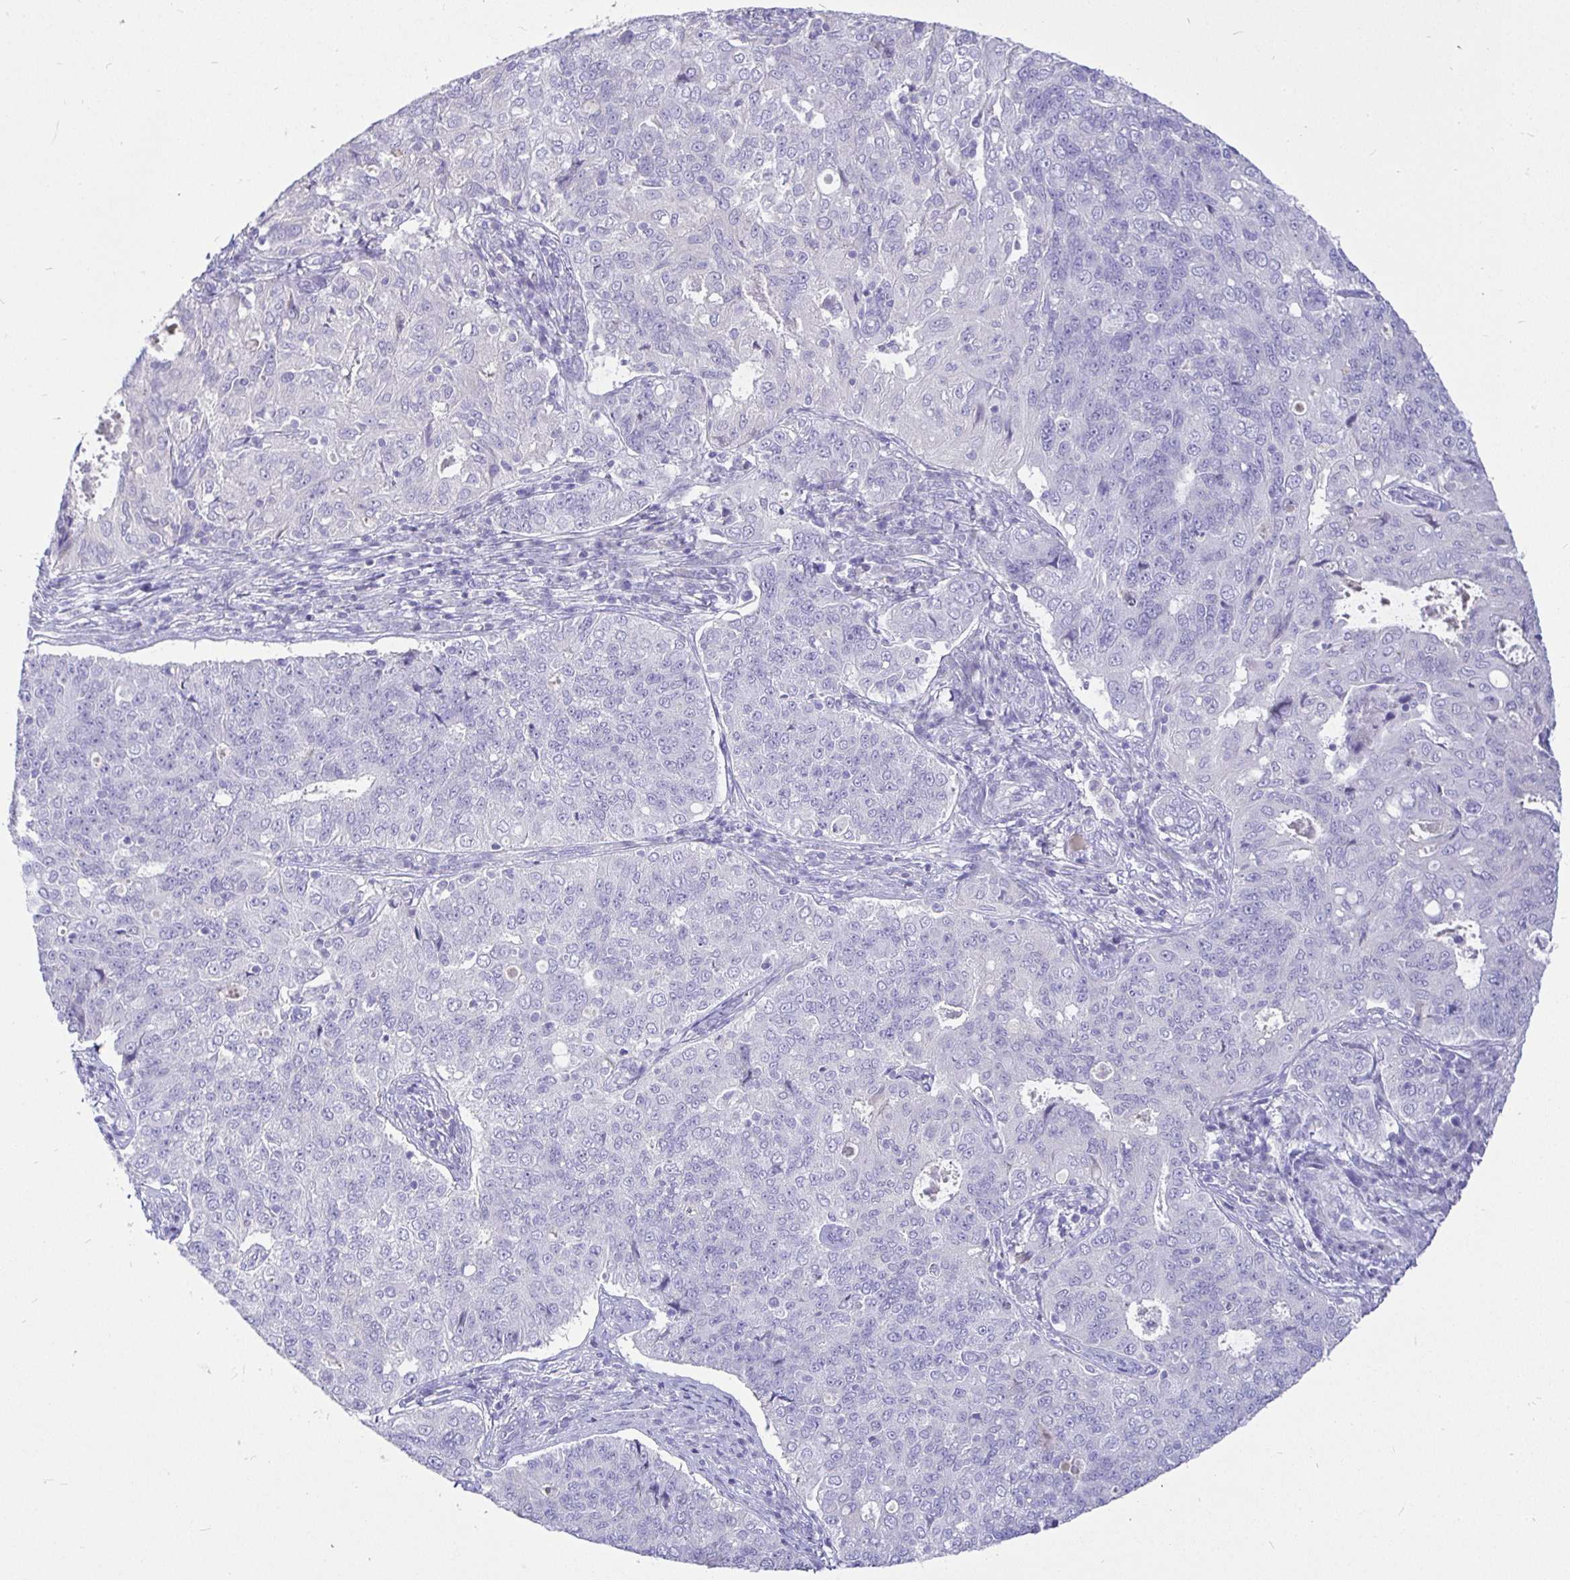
{"staining": {"intensity": "negative", "quantity": "none", "location": "none"}, "tissue": "endometrial cancer", "cell_type": "Tumor cells", "image_type": "cancer", "snomed": [{"axis": "morphology", "description": "Adenocarcinoma, NOS"}, {"axis": "topography", "description": "Endometrium"}], "caption": "Tumor cells are negative for brown protein staining in endometrial adenocarcinoma. (Stains: DAB (3,3'-diaminobenzidine) IHC with hematoxylin counter stain, Microscopy: brightfield microscopy at high magnification).", "gene": "TPTE", "patient": {"sex": "female", "age": 43}}